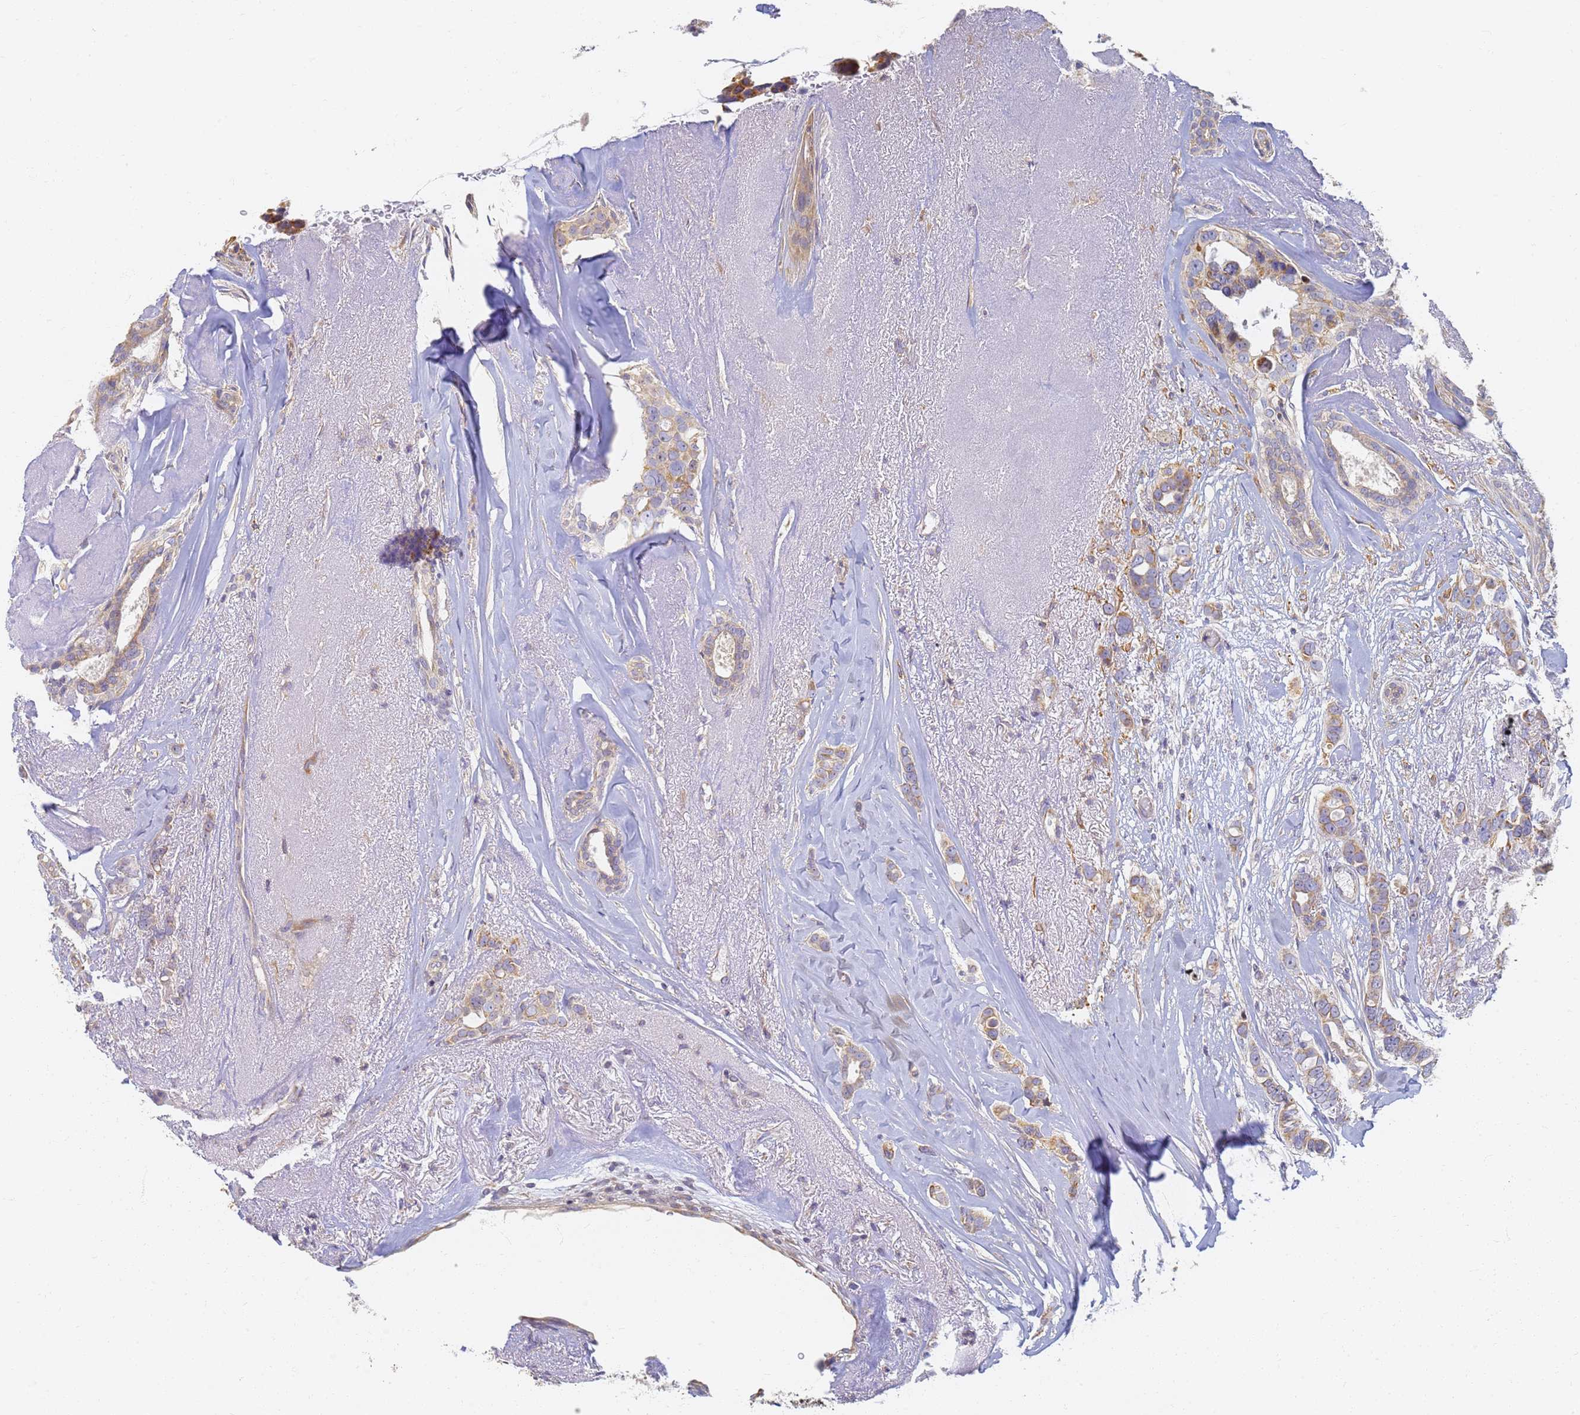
{"staining": {"intensity": "moderate", "quantity": ">75%", "location": "cytoplasmic/membranous"}, "tissue": "breast cancer", "cell_type": "Tumor cells", "image_type": "cancer", "snomed": [{"axis": "morphology", "description": "Lobular carcinoma"}, {"axis": "topography", "description": "Breast"}], "caption": "High-power microscopy captured an IHC micrograph of lobular carcinoma (breast), revealing moderate cytoplasmic/membranous positivity in approximately >75% of tumor cells.", "gene": "UTP23", "patient": {"sex": "female", "age": 51}}